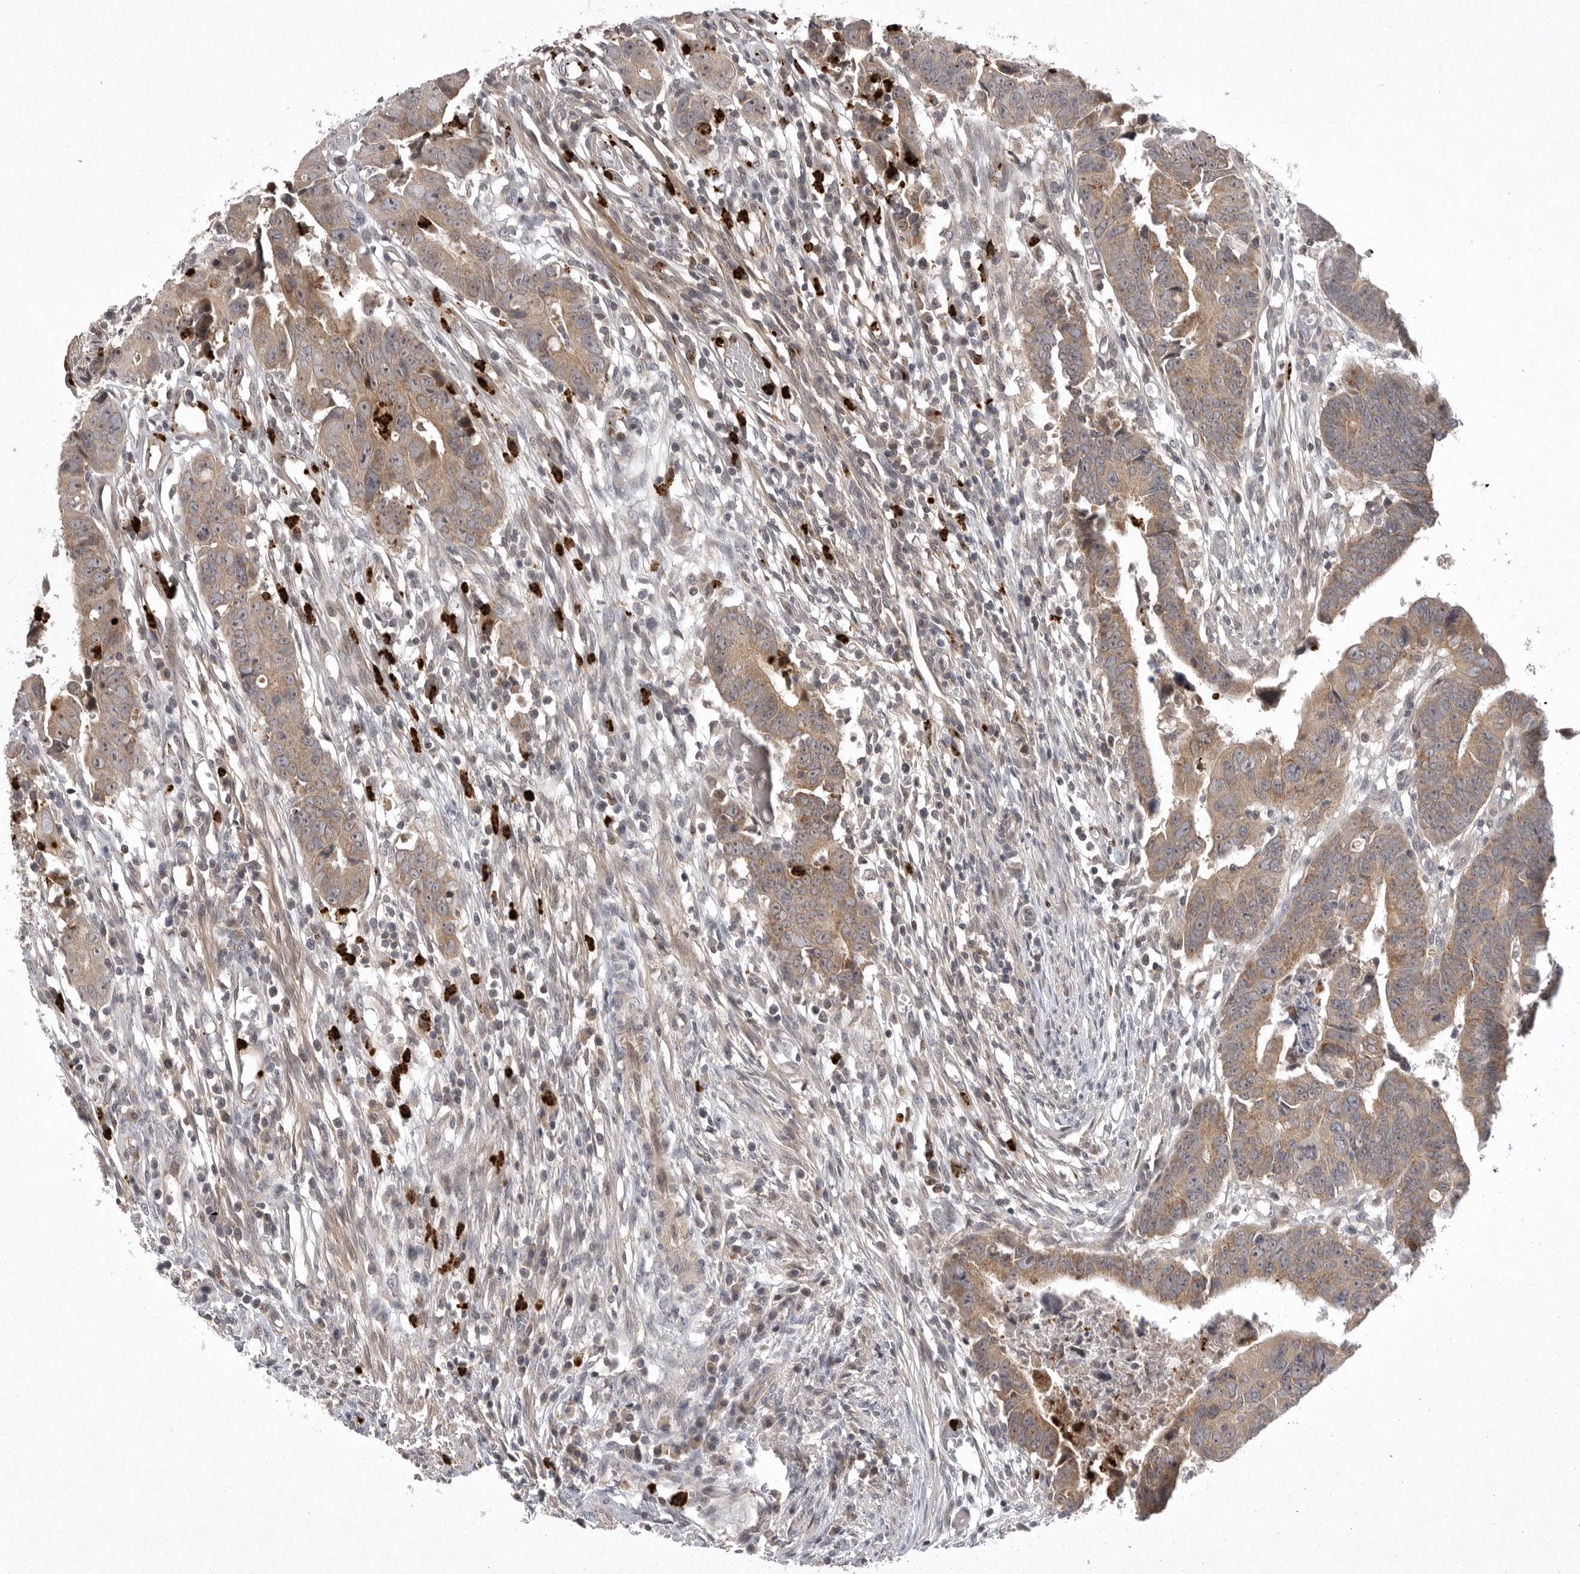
{"staining": {"intensity": "weak", "quantity": ">75%", "location": "cytoplasmic/membranous"}, "tissue": "colorectal cancer", "cell_type": "Tumor cells", "image_type": "cancer", "snomed": [{"axis": "morphology", "description": "Adenocarcinoma, NOS"}, {"axis": "topography", "description": "Rectum"}], "caption": "Human colorectal adenocarcinoma stained for a protein (brown) shows weak cytoplasmic/membranous positive positivity in about >75% of tumor cells.", "gene": "UBE3D", "patient": {"sex": "female", "age": 65}}